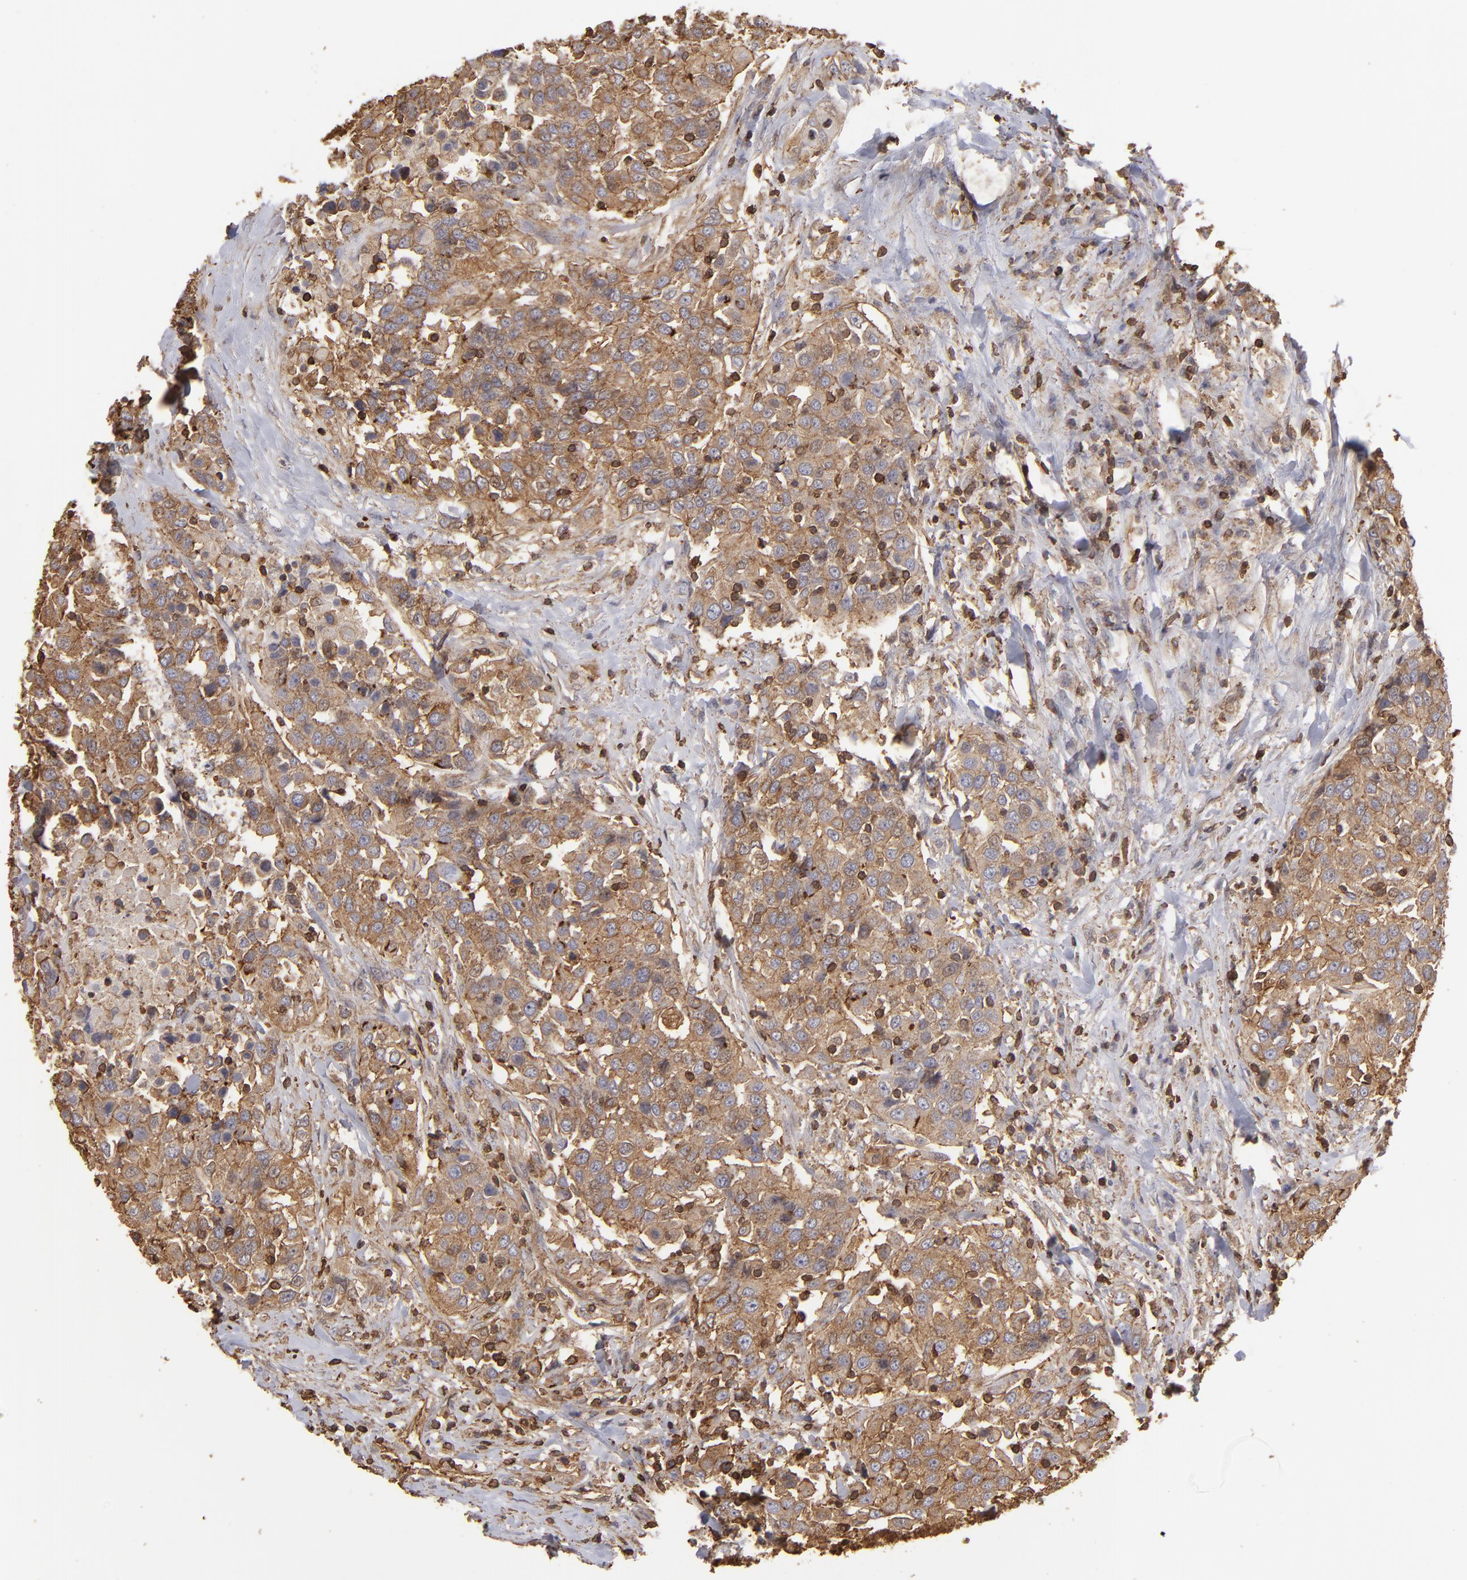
{"staining": {"intensity": "strong", "quantity": ">75%", "location": "cytoplasmic/membranous"}, "tissue": "urothelial cancer", "cell_type": "Tumor cells", "image_type": "cancer", "snomed": [{"axis": "morphology", "description": "Urothelial carcinoma, High grade"}, {"axis": "topography", "description": "Urinary bladder"}], "caption": "The micrograph demonstrates immunohistochemical staining of high-grade urothelial carcinoma. There is strong cytoplasmic/membranous expression is present in about >75% of tumor cells.", "gene": "ACTB", "patient": {"sex": "female", "age": 80}}